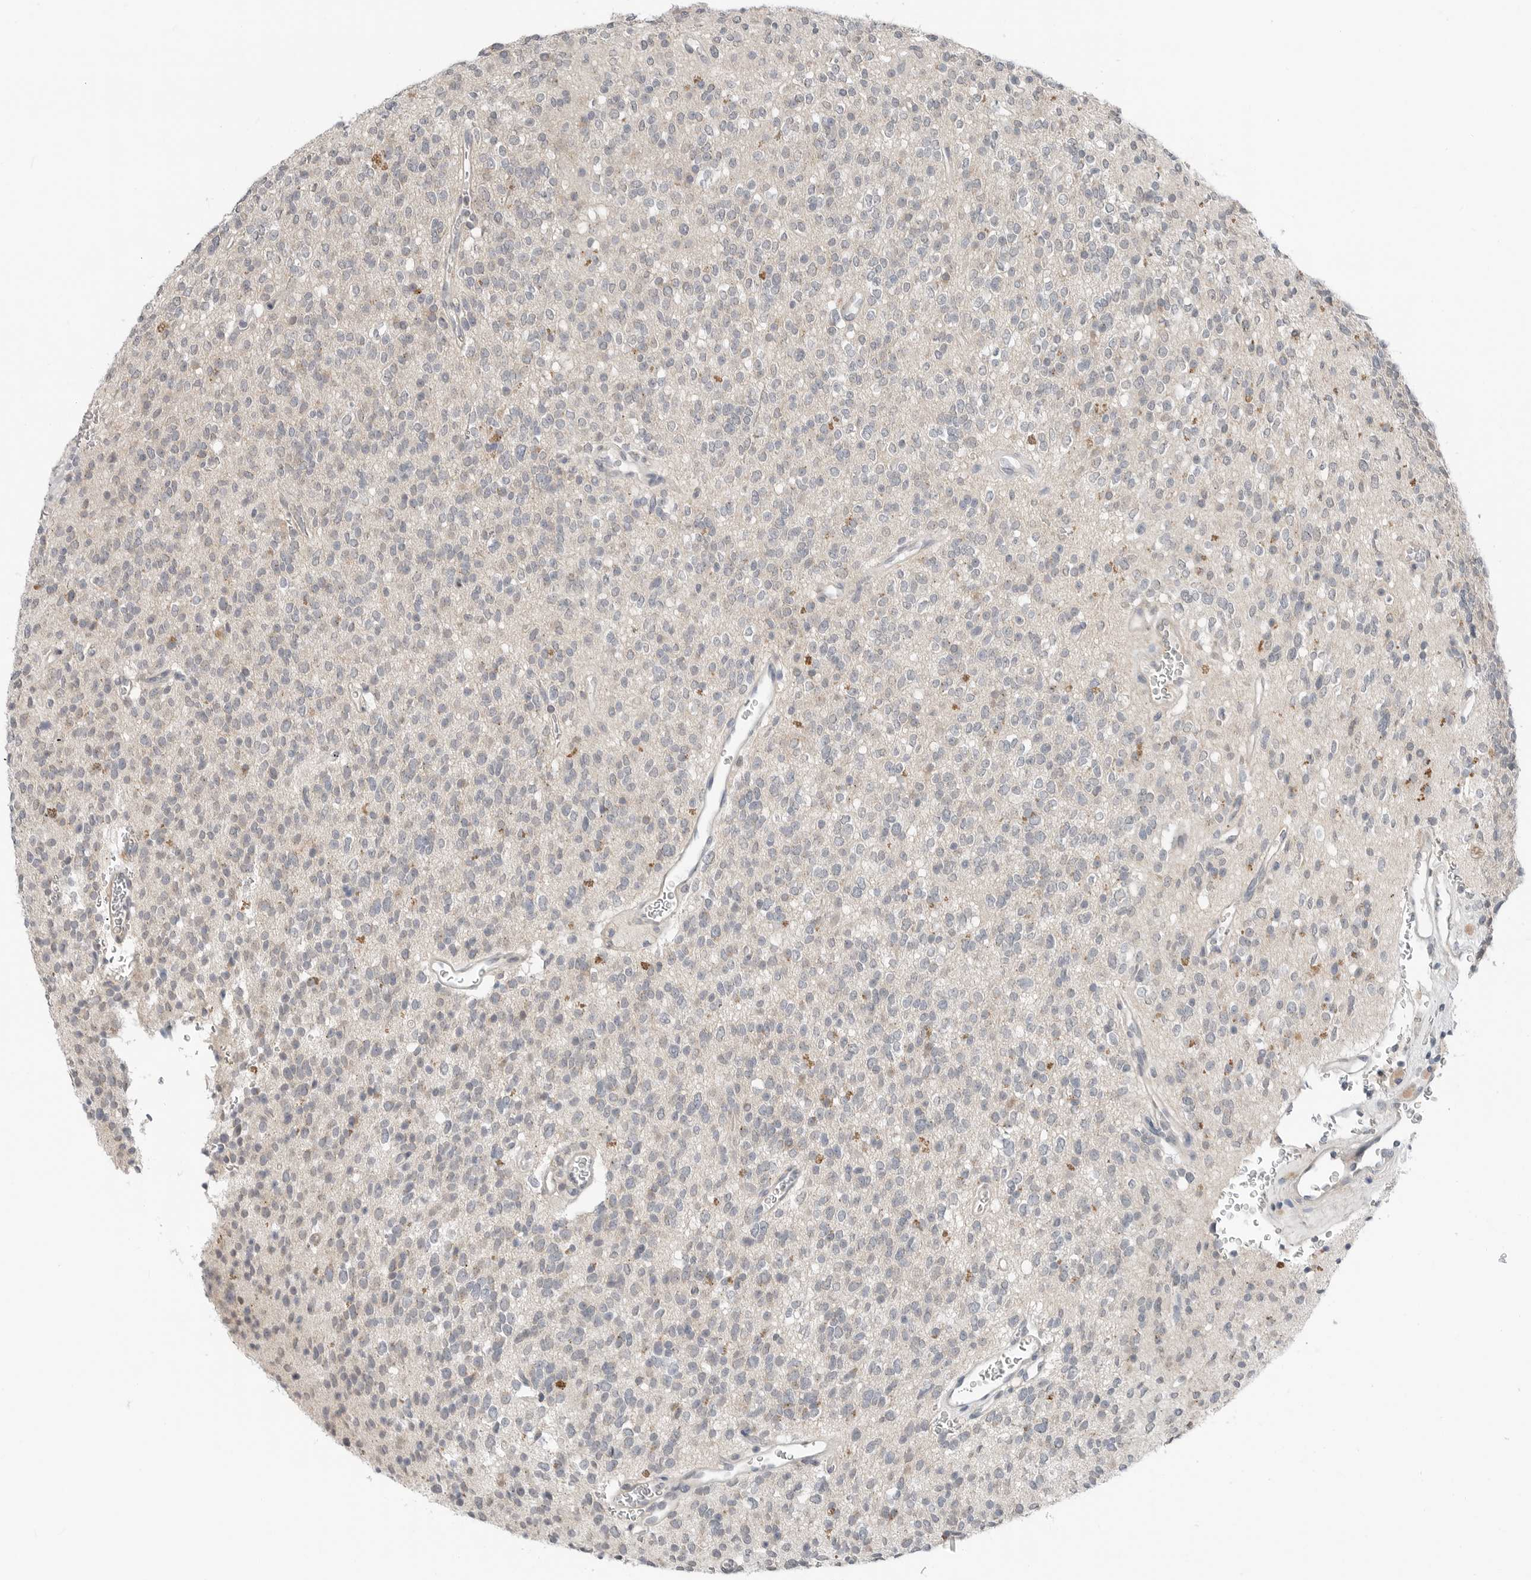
{"staining": {"intensity": "negative", "quantity": "none", "location": "none"}, "tissue": "glioma", "cell_type": "Tumor cells", "image_type": "cancer", "snomed": [{"axis": "morphology", "description": "Glioma, malignant, High grade"}, {"axis": "topography", "description": "Brain"}], "caption": "Immunohistochemistry (IHC) of glioma reveals no positivity in tumor cells.", "gene": "FCRLB", "patient": {"sex": "male", "age": 34}}